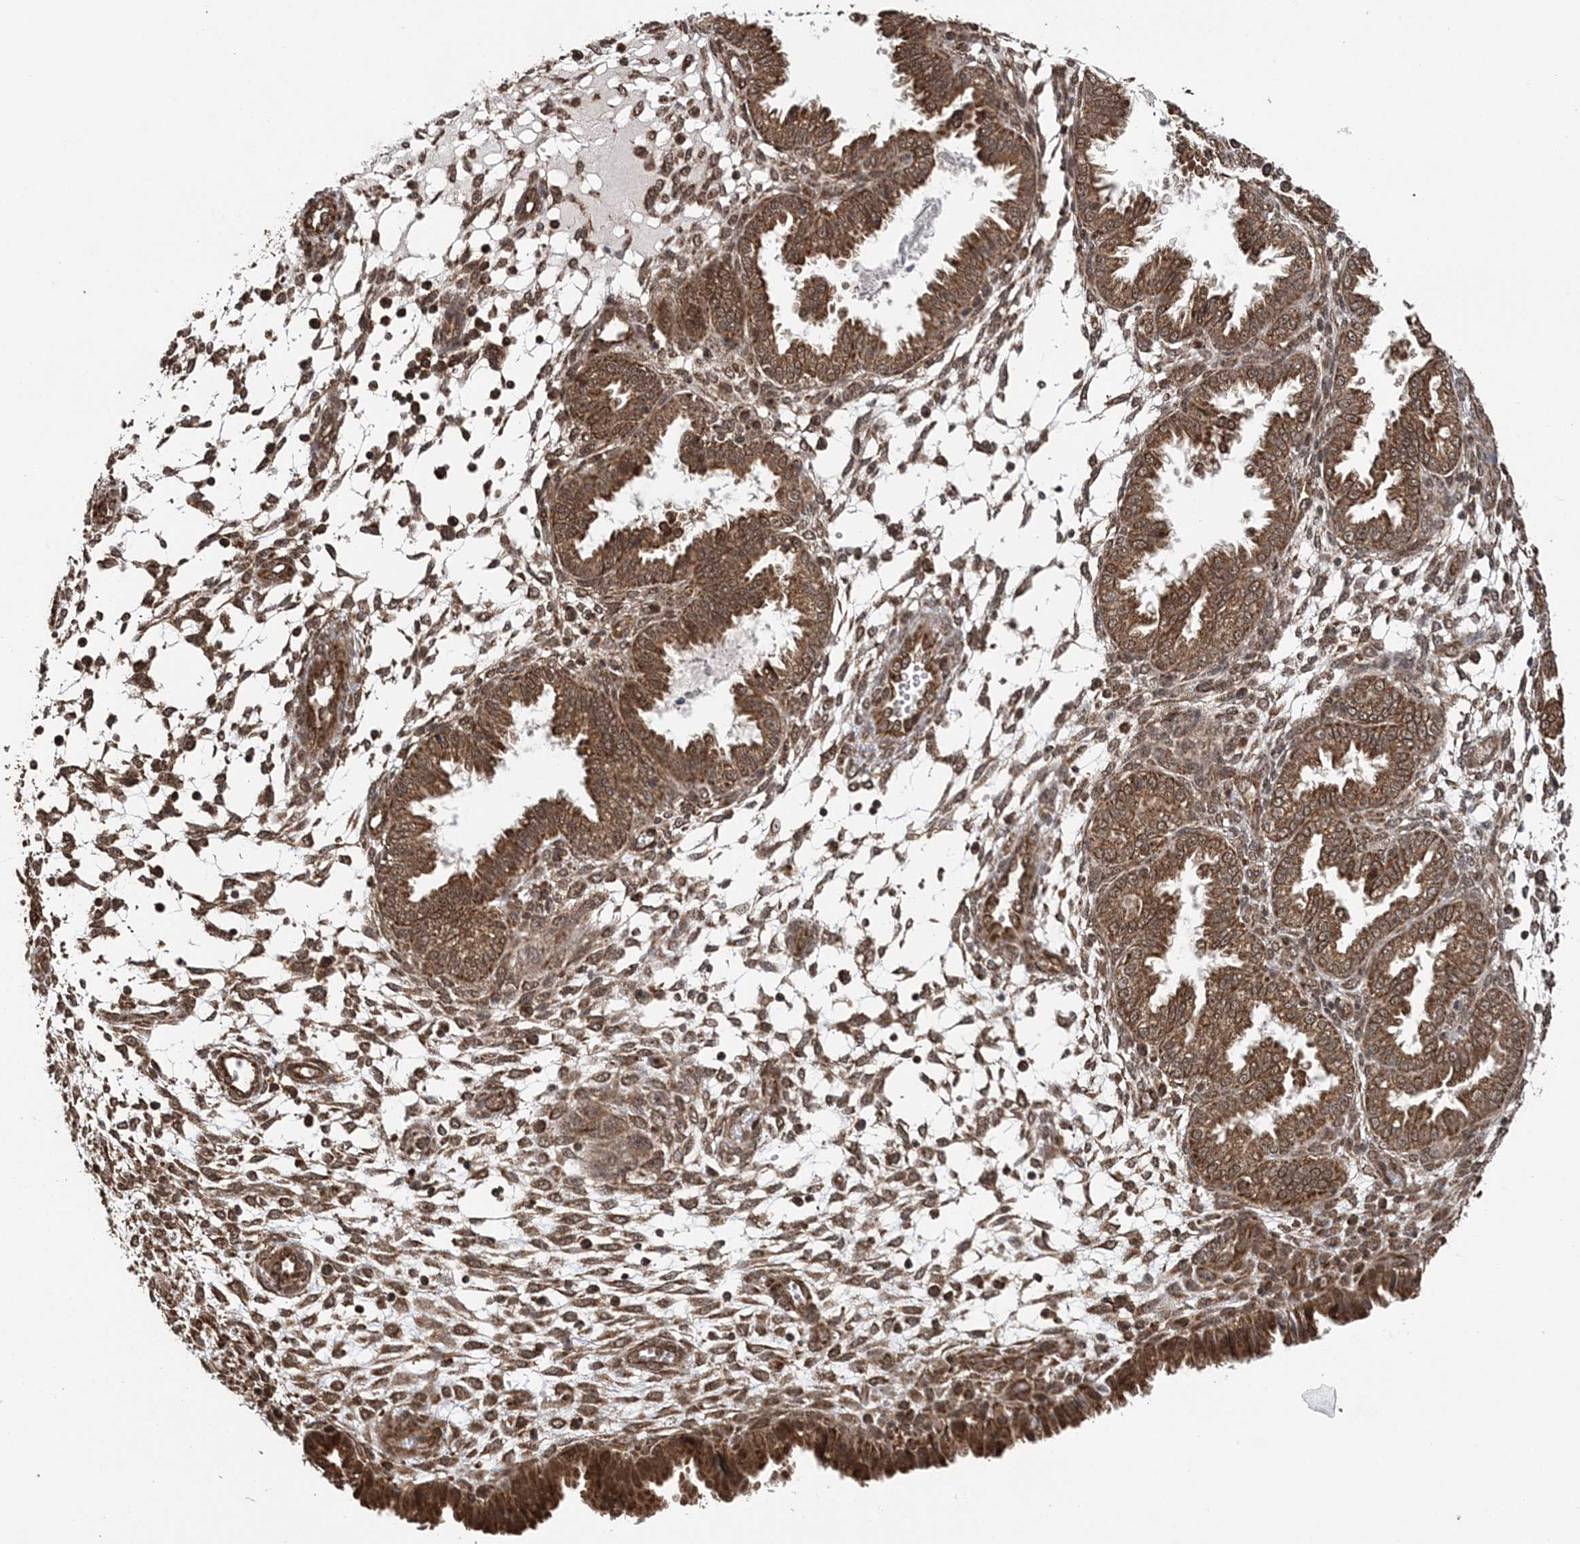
{"staining": {"intensity": "moderate", "quantity": ">75%", "location": "cytoplasmic/membranous"}, "tissue": "endometrium", "cell_type": "Cells in endometrial stroma", "image_type": "normal", "snomed": [{"axis": "morphology", "description": "Normal tissue, NOS"}, {"axis": "topography", "description": "Endometrium"}], "caption": "Moderate cytoplasmic/membranous protein expression is appreciated in approximately >75% of cells in endometrial stroma in endometrium.", "gene": "PCBP1", "patient": {"sex": "female", "age": 33}}